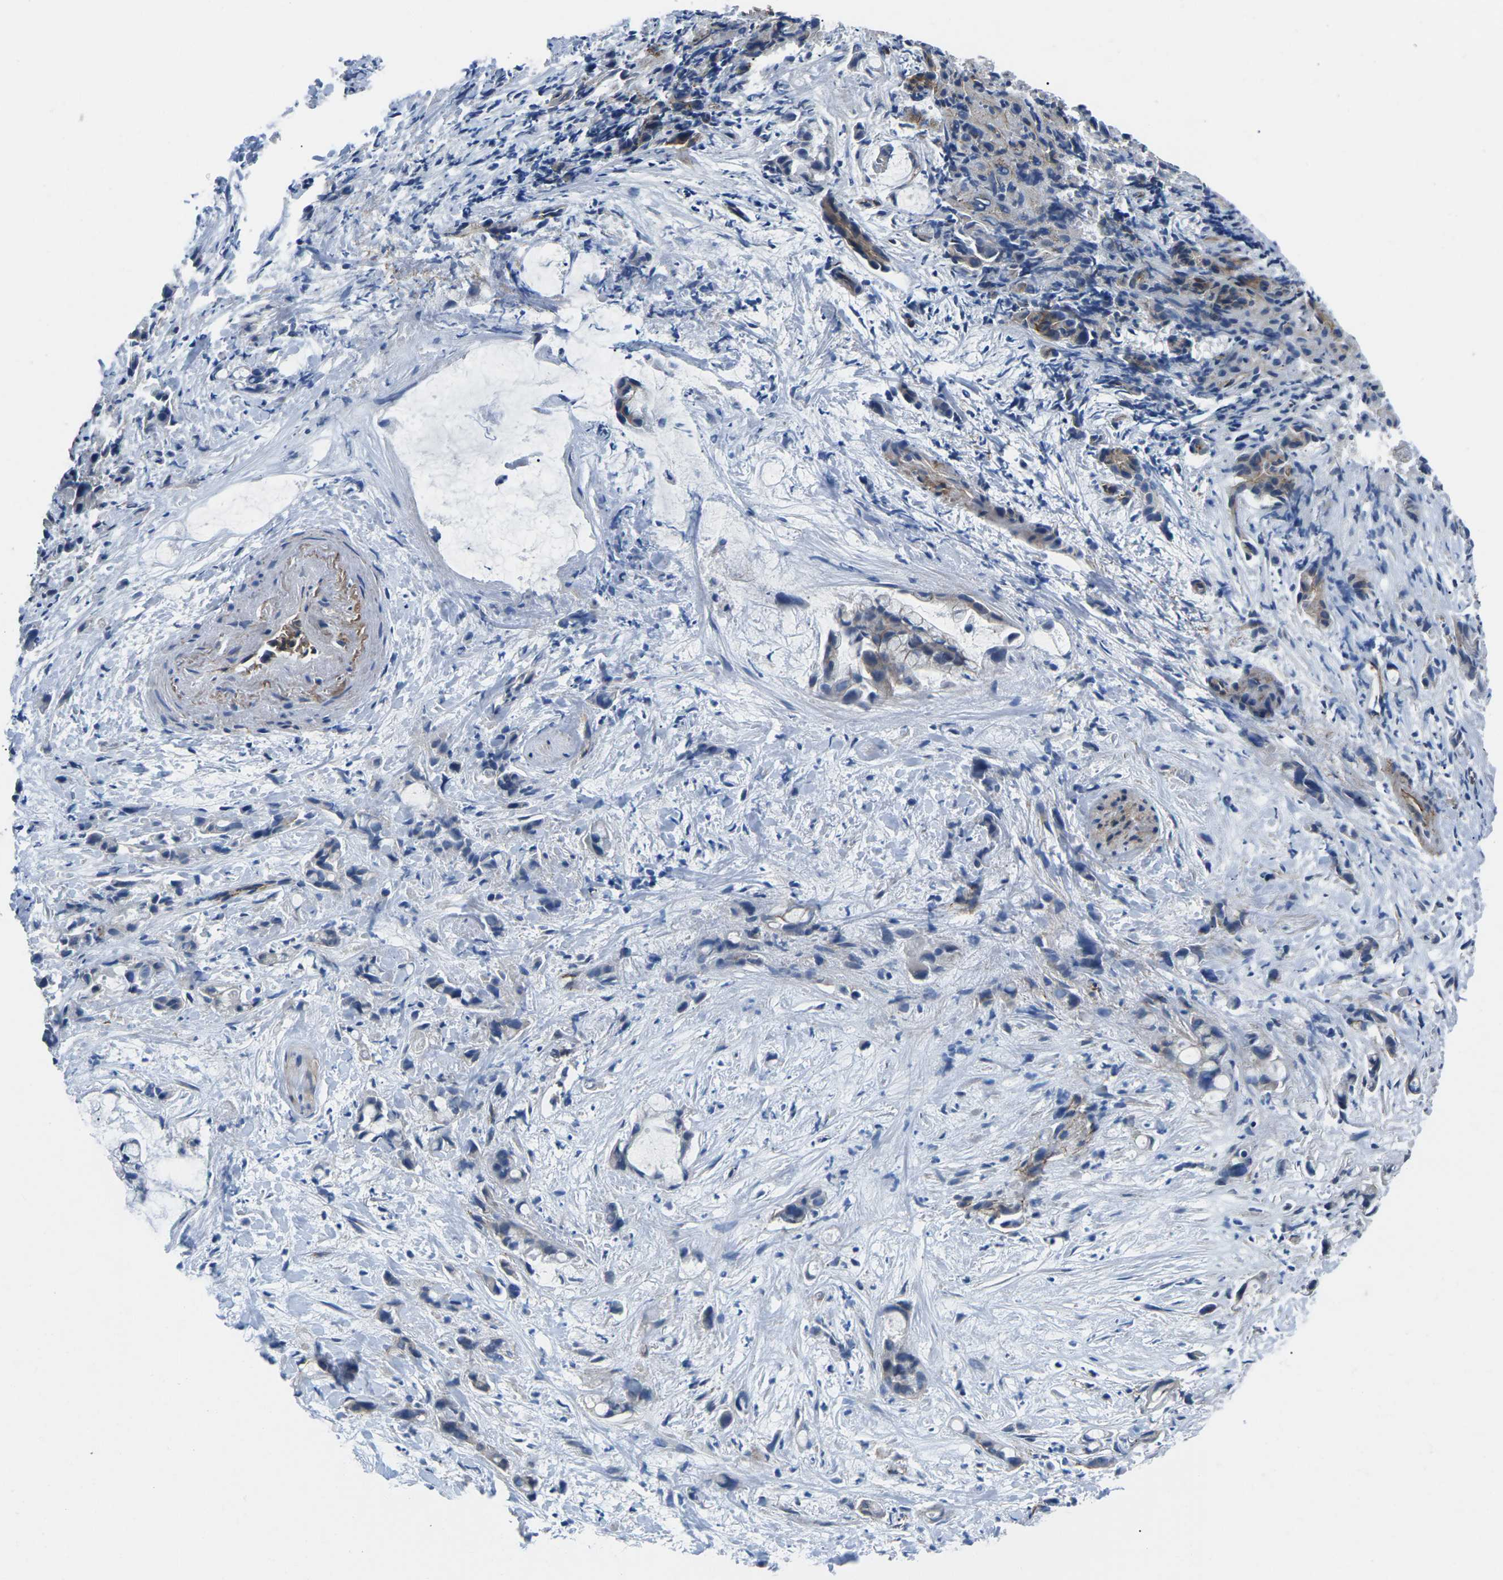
{"staining": {"intensity": "weak", "quantity": "<25%", "location": "cytoplasmic/membranous"}, "tissue": "liver cancer", "cell_type": "Tumor cells", "image_type": "cancer", "snomed": [{"axis": "morphology", "description": "Cholangiocarcinoma"}, {"axis": "topography", "description": "Liver"}], "caption": "There is no significant staining in tumor cells of liver cholangiocarcinoma.", "gene": "CTNND1", "patient": {"sex": "female", "age": 72}}